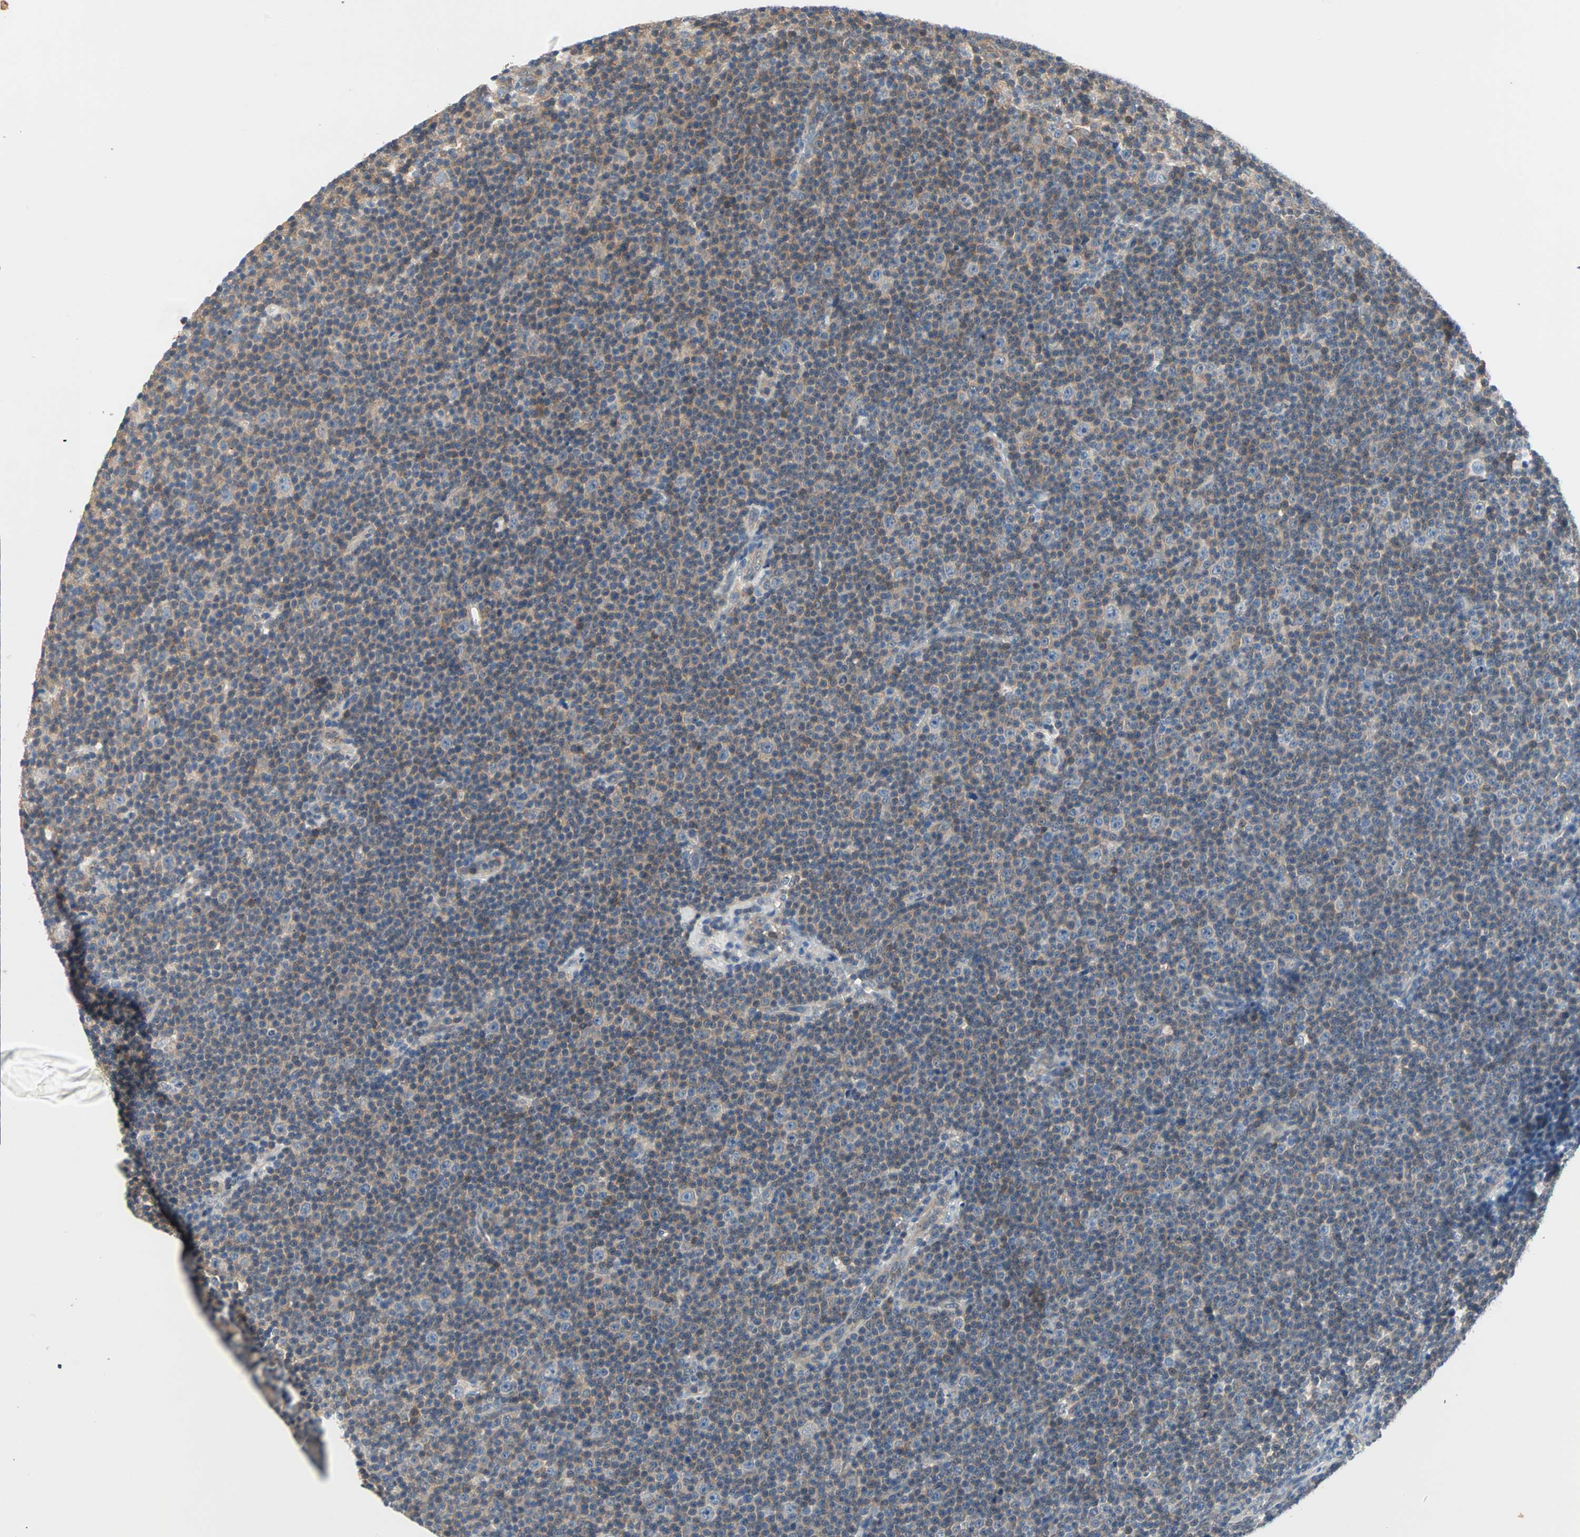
{"staining": {"intensity": "moderate", "quantity": ">75%", "location": "cytoplasmic/membranous"}, "tissue": "lymphoma", "cell_type": "Tumor cells", "image_type": "cancer", "snomed": [{"axis": "morphology", "description": "Malignant lymphoma, non-Hodgkin's type, Low grade"}, {"axis": "topography", "description": "Lymph node"}], "caption": "Immunohistochemical staining of human low-grade malignant lymphoma, non-Hodgkin's type exhibits moderate cytoplasmic/membranous protein staining in about >75% of tumor cells.", "gene": "MPI", "patient": {"sex": "female", "age": 67}}